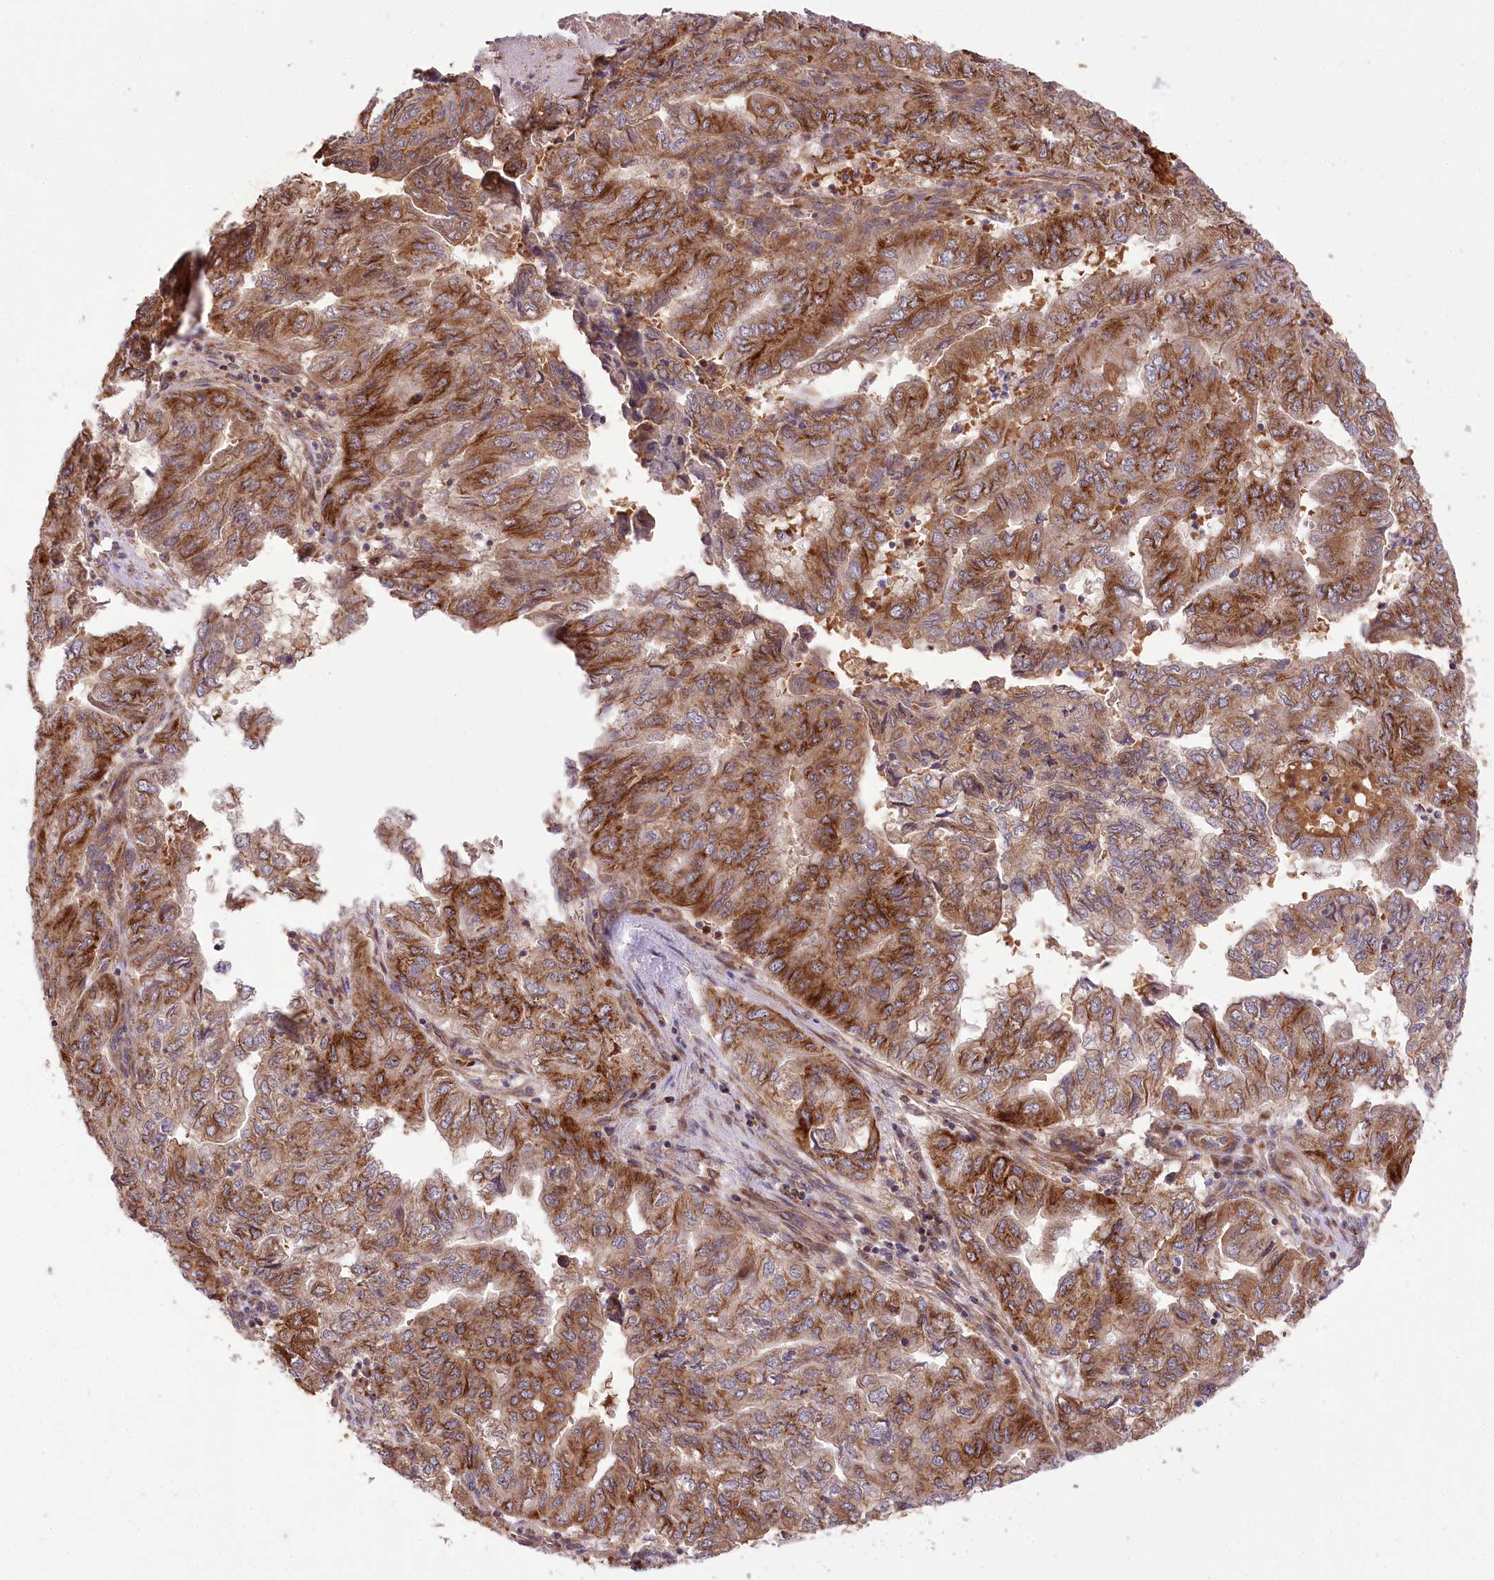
{"staining": {"intensity": "strong", "quantity": ">75%", "location": "cytoplasmic/membranous"}, "tissue": "pancreatic cancer", "cell_type": "Tumor cells", "image_type": "cancer", "snomed": [{"axis": "morphology", "description": "Adenocarcinoma, NOS"}, {"axis": "topography", "description": "Pancreas"}], "caption": "A brown stain labels strong cytoplasmic/membranous expression of a protein in human pancreatic cancer (adenocarcinoma) tumor cells.", "gene": "TRUB1", "patient": {"sex": "male", "age": 51}}